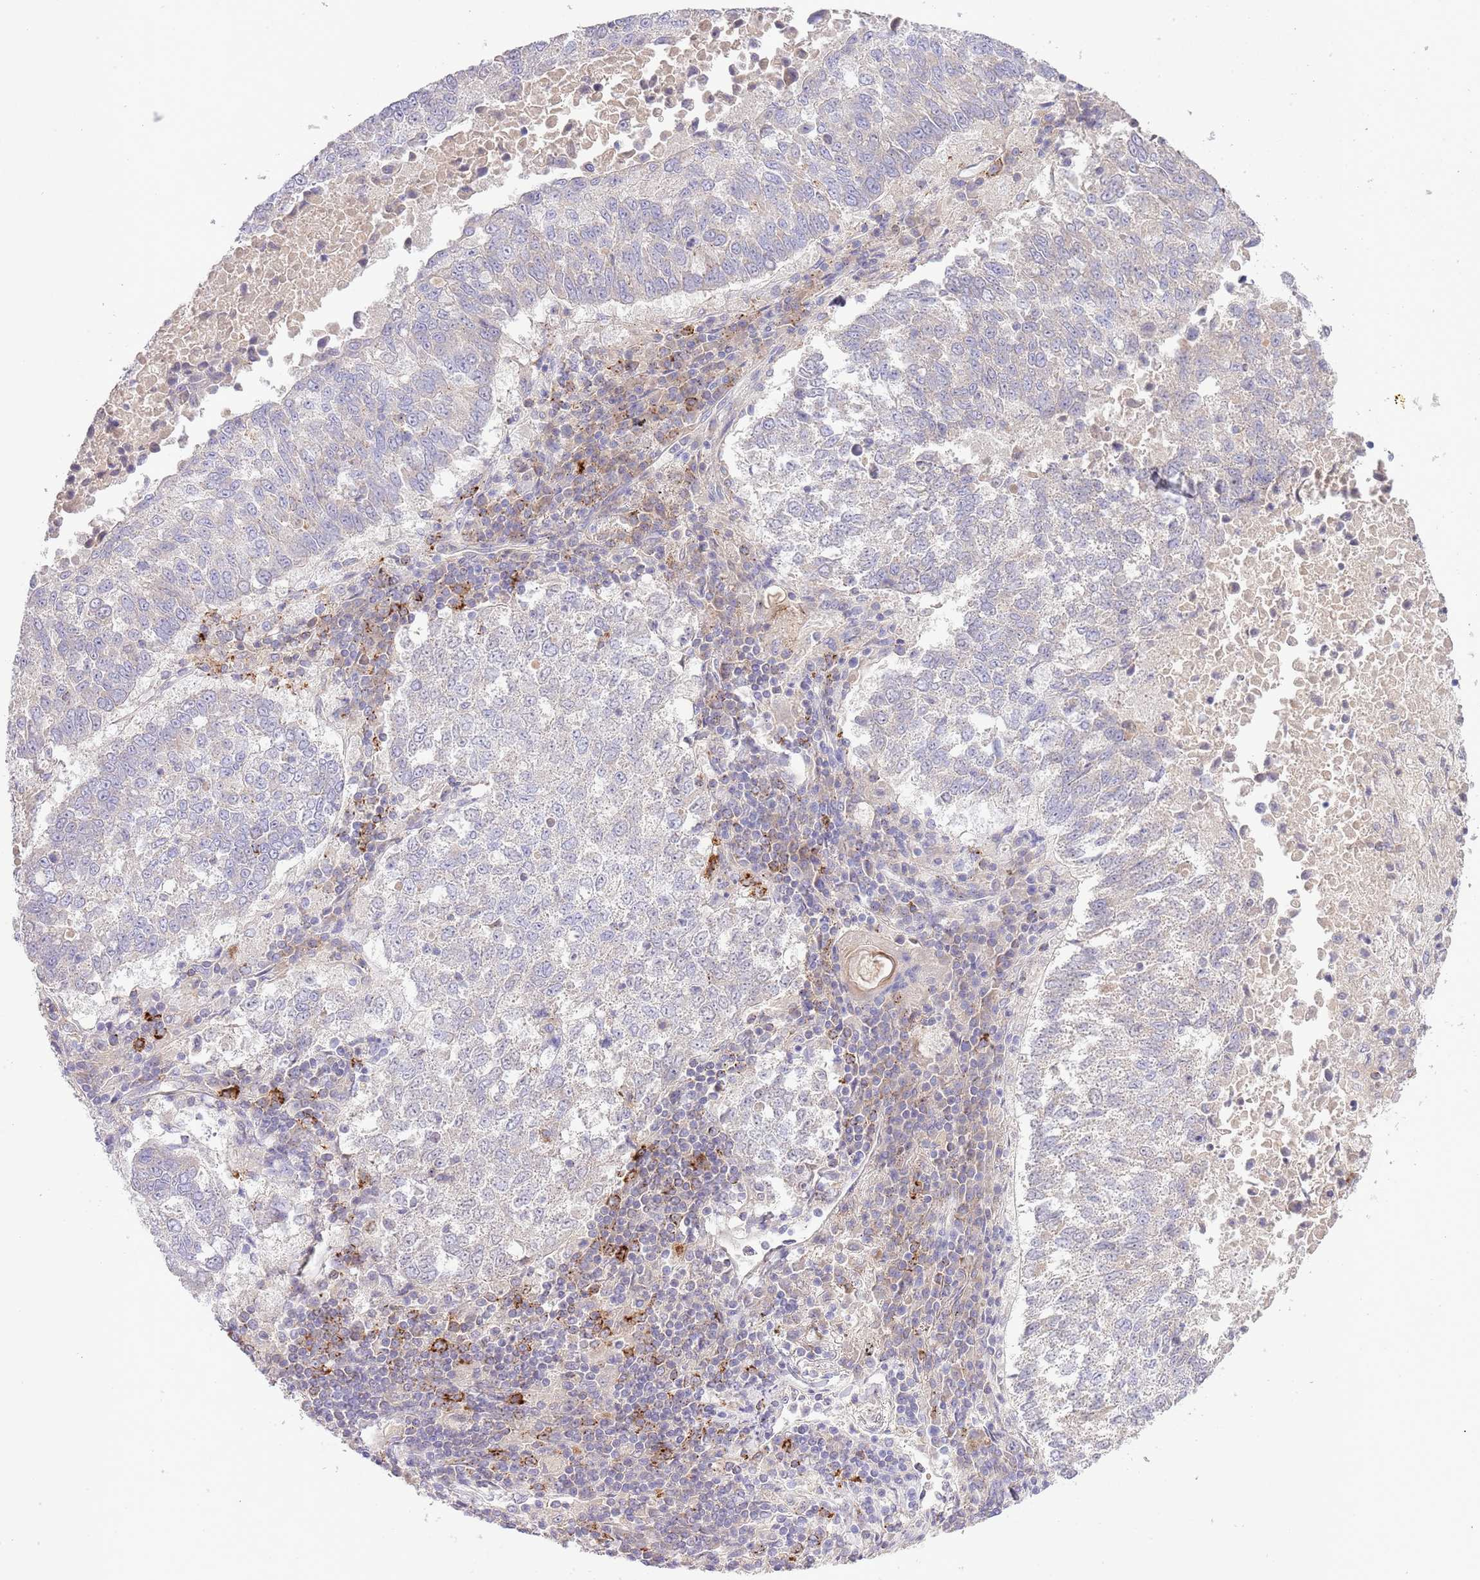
{"staining": {"intensity": "negative", "quantity": "none", "location": "none"}, "tissue": "lung cancer", "cell_type": "Tumor cells", "image_type": "cancer", "snomed": [{"axis": "morphology", "description": "Squamous cell carcinoma, NOS"}, {"axis": "topography", "description": "Lung"}], "caption": "There is no significant staining in tumor cells of lung cancer (squamous cell carcinoma).", "gene": "ABHD17A", "patient": {"sex": "male", "age": 73}}